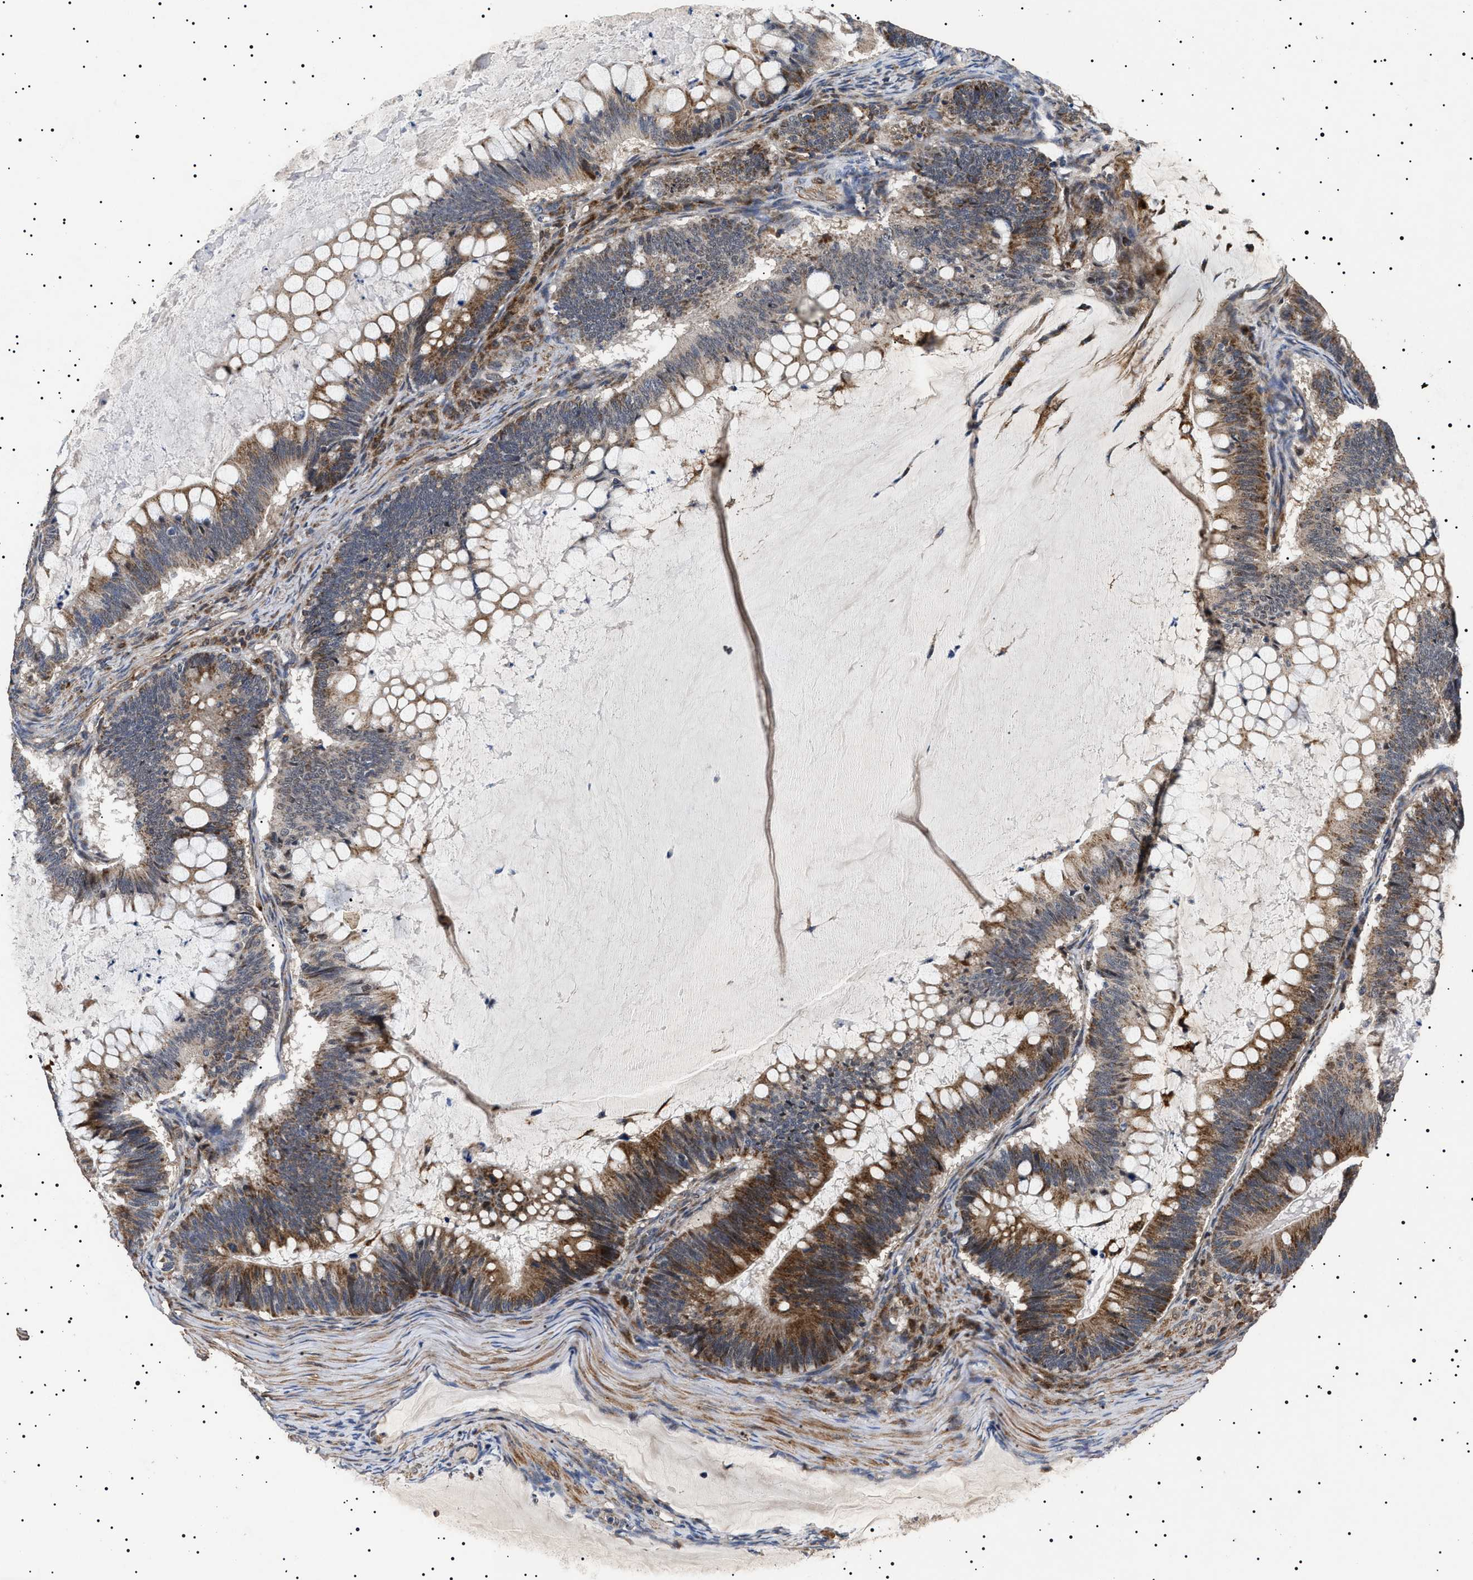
{"staining": {"intensity": "moderate", "quantity": ">75%", "location": "cytoplasmic/membranous"}, "tissue": "ovarian cancer", "cell_type": "Tumor cells", "image_type": "cancer", "snomed": [{"axis": "morphology", "description": "Cystadenocarcinoma, mucinous, NOS"}, {"axis": "topography", "description": "Ovary"}], "caption": "About >75% of tumor cells in human ovarian cancer demonstrate moderate cytoplasmic/membranous protein staining as visualized by brown immunohistochemical staining.", "gene": "RAB34", "patient": {"sex": "female", "age": 61}}